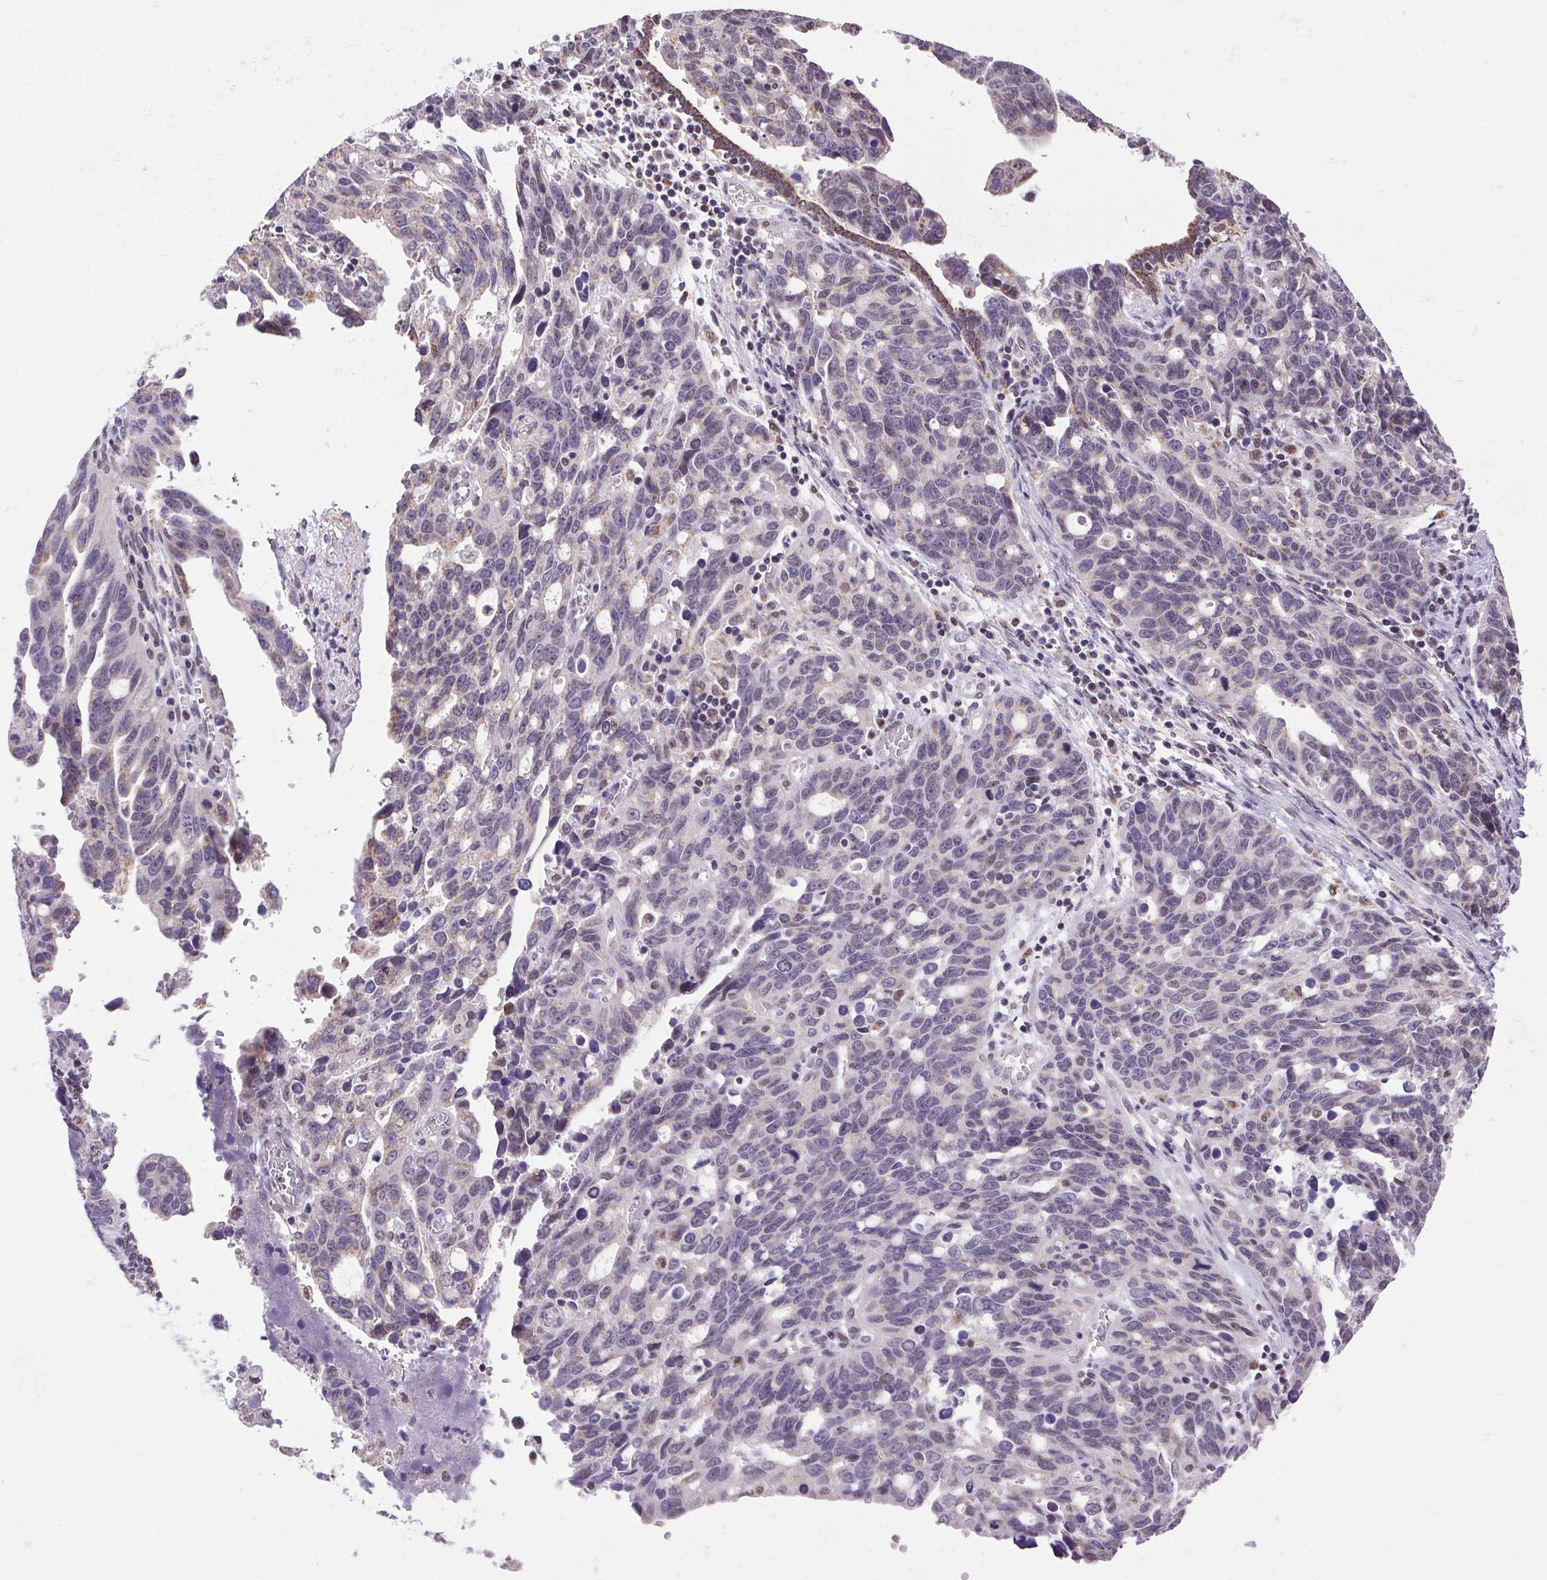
{"staining": {"intensity": "negative", "quantity": "none", "location": "none"}, "tissue": "ovarian cancer", "cell_type": "Tumor cells", "image_type": "cancer", "snomed": [{"axis": "morphology", "description": "Cystadenocarcinoma, serous, NOS"}, {"axis": "topography", "description": "Ovary"}], "caption": "Tumor cells are negative for brown protein staining in serous cystadenocarcinoma (ovarian).", "gene": "AKR1E2", "patient": {"sex": "female", "age": 69}}